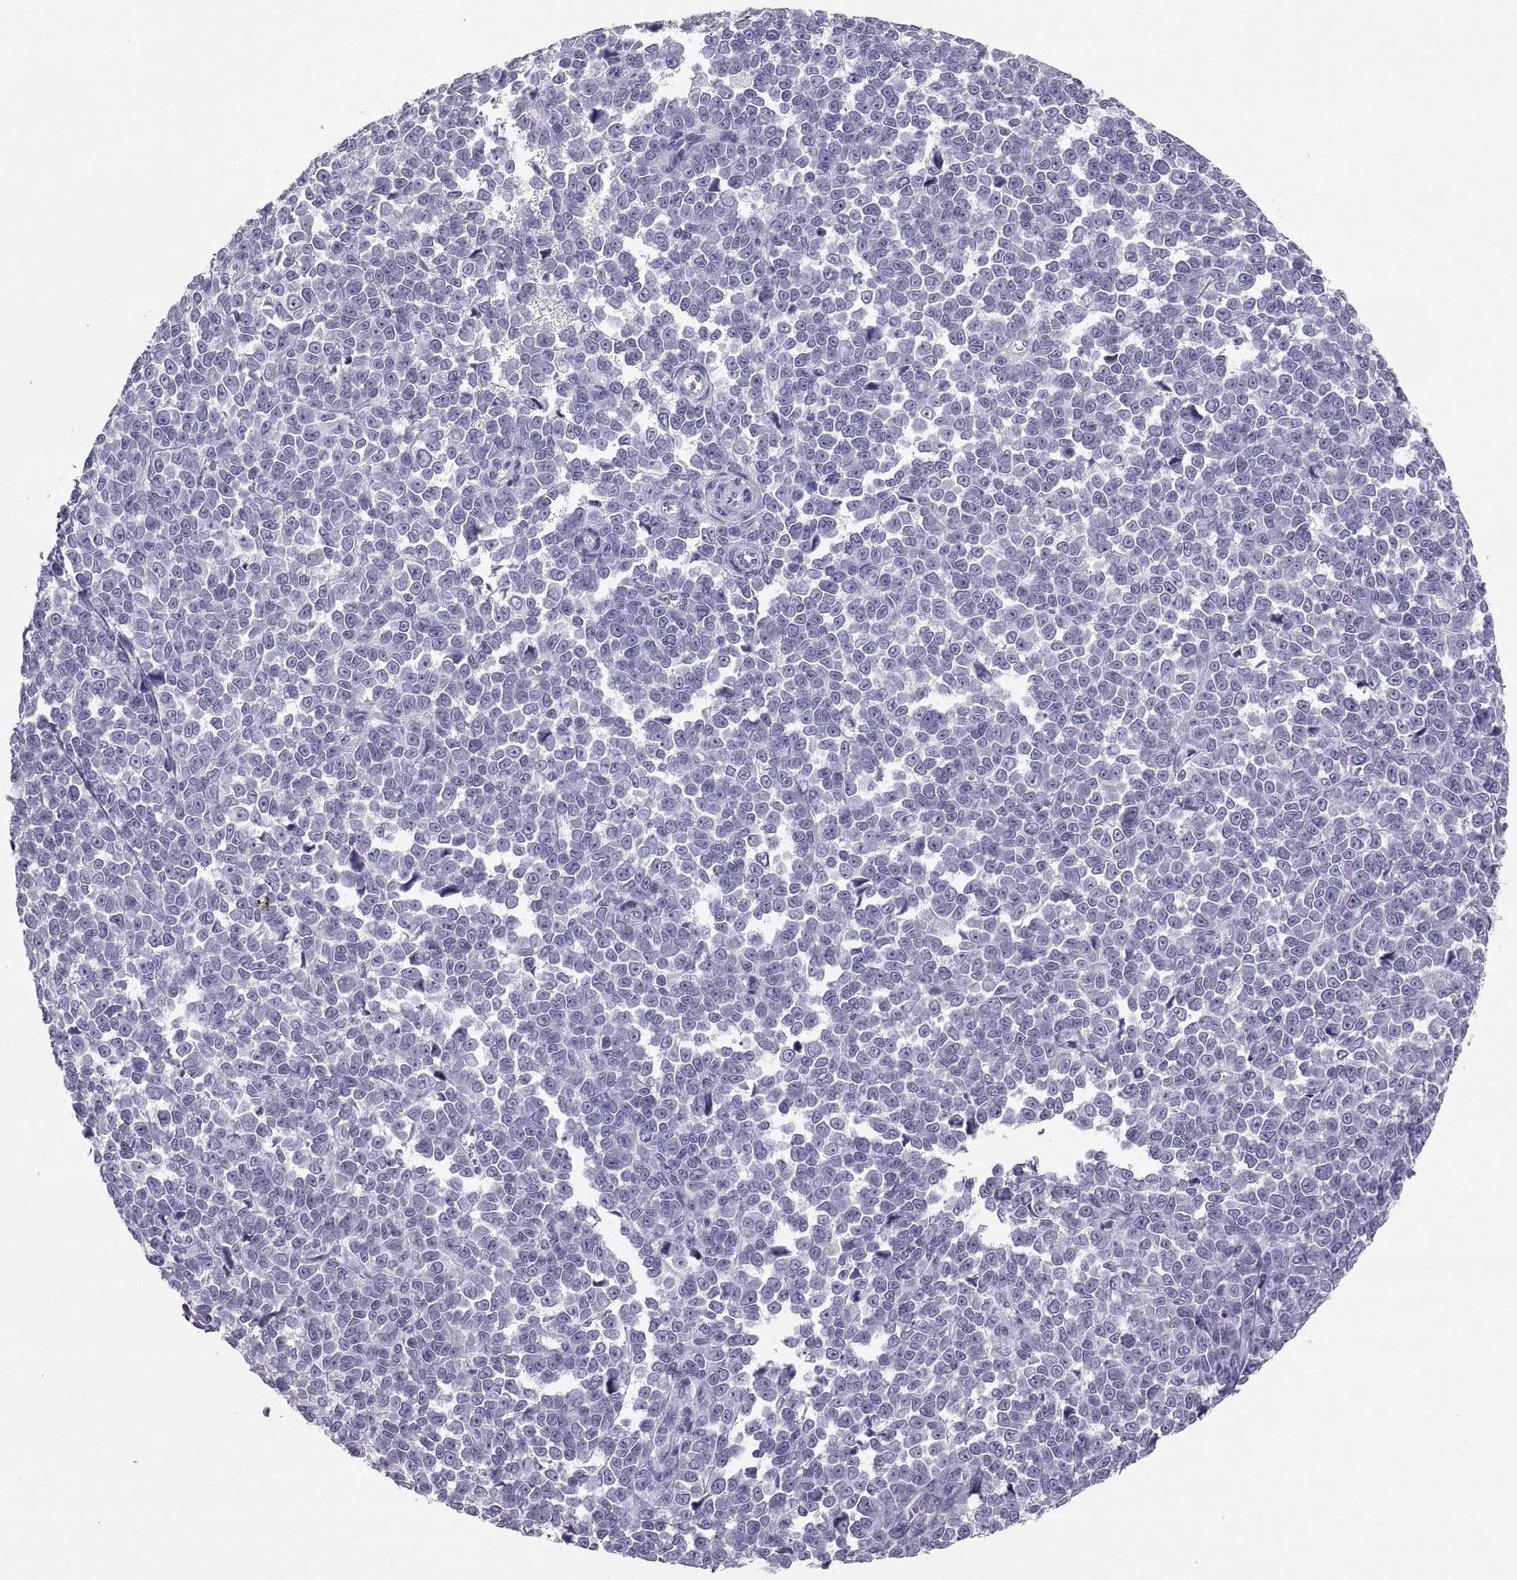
{"staining": {"intensity": "negative", "quantity": "none", "location": "none"}, "tissue": "melanoma", "cell_type": "Tumor cells", "image_type": "cancer", "snomed": [{"axis": "morphology", "description": "Malignant melanoma, NOS"}, {"axis": "topography", "description": "Skin"}], "caption": "A high-resolution micrograph shows IHC staining of melanoma, which exhibits no significant expression in tumor cells.", "gene": "SLC22A6", "patient": {"sex": "female", "age": 95}}